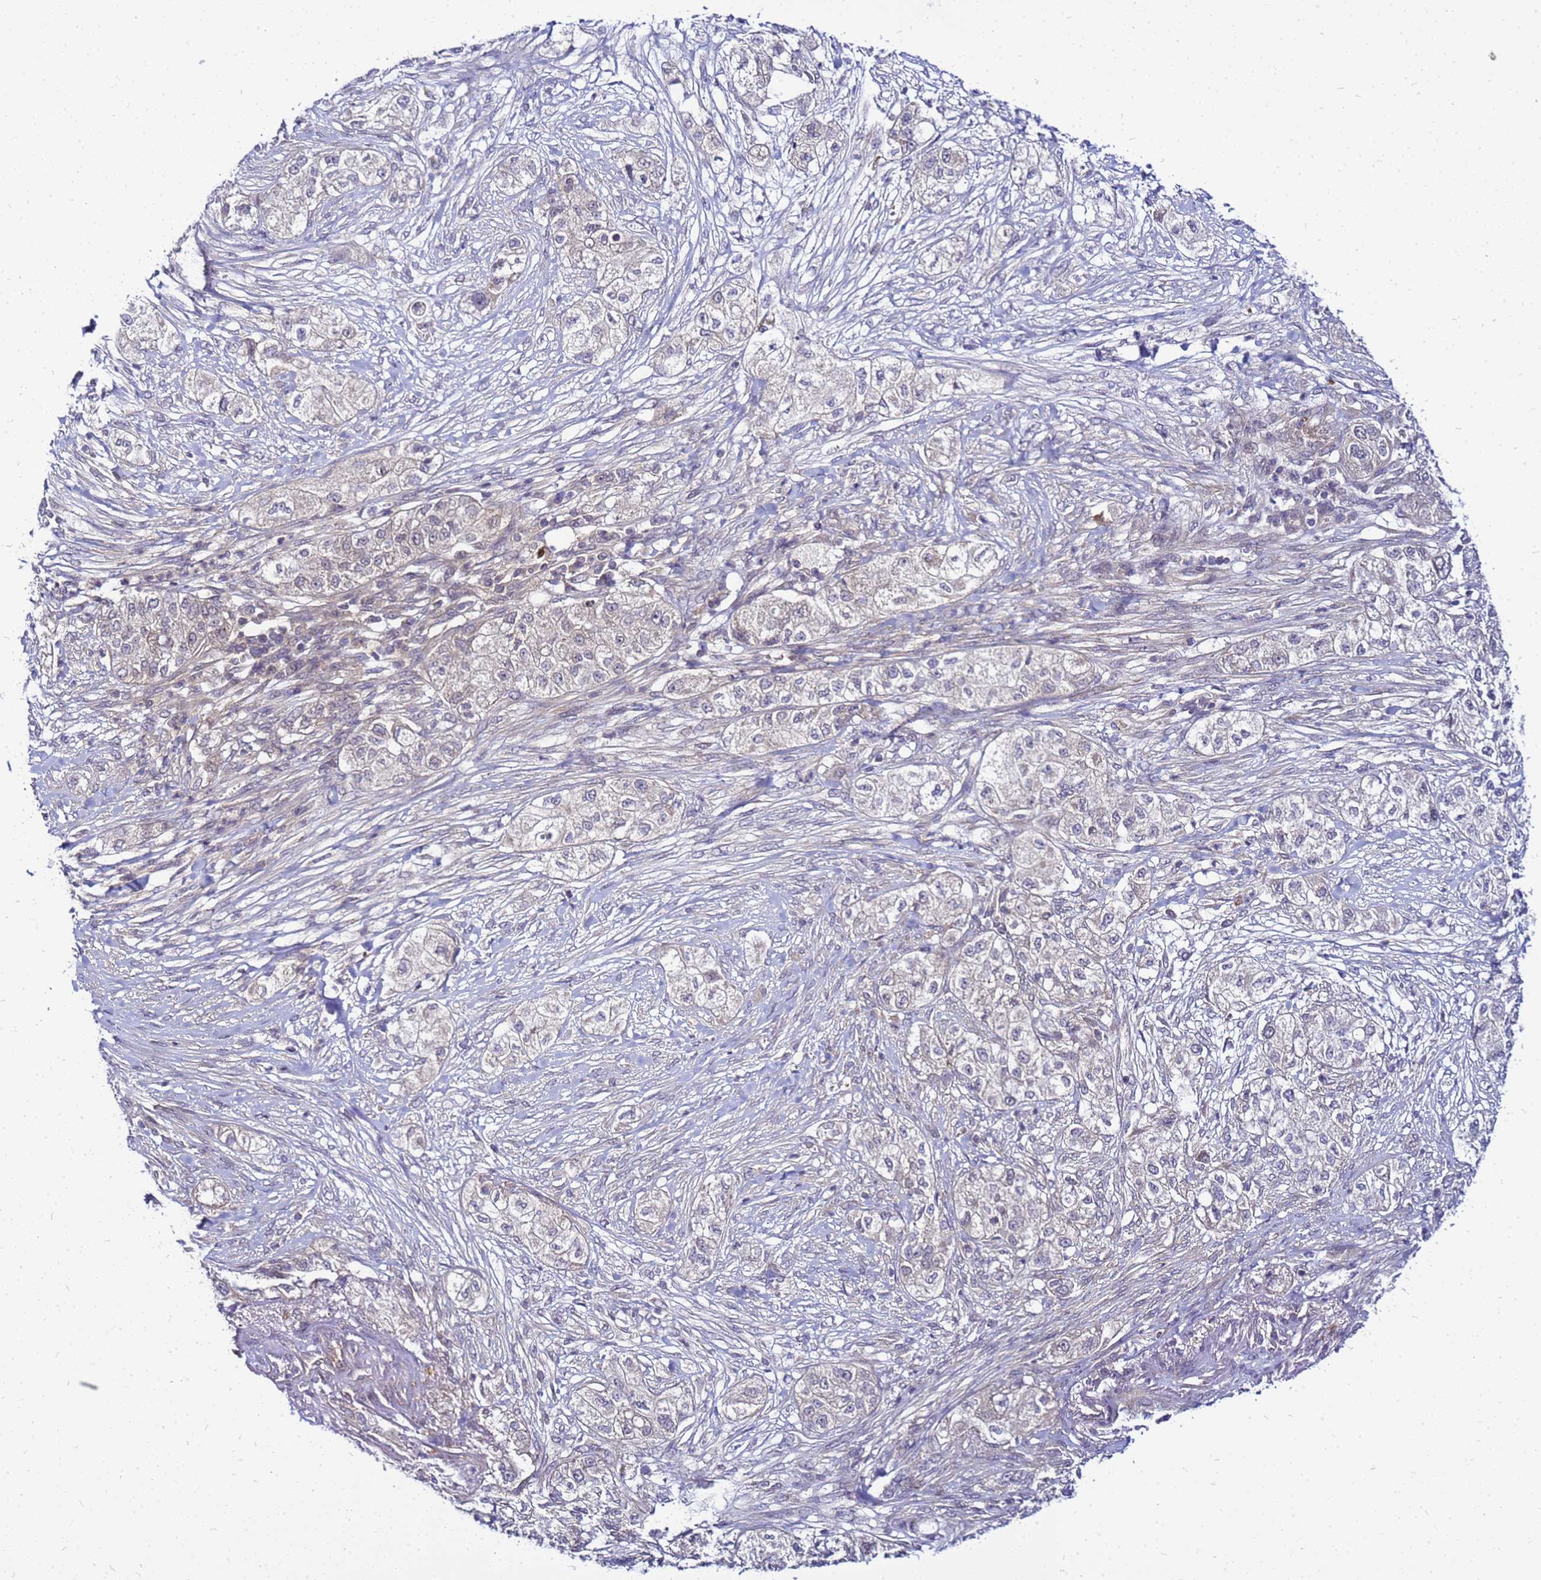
{"staining": {"intensity": "weak", "quantity": "<25%", "location": "cytoplasmic/membranous"}, "tissue": "pancreatic cancer", "cell_type": "Tumor cells", "image_type": "cancer", "snomed": [{"axis": "morphology", "description": "Adenocarcinoma, NOS"}, {"axis": "topography", "description": "Pancreas"}], "caption": "The micrograph demonstrates no significant staining in tumor cells of pancreatic cancer (adenocarcinoma).", "gene": "SAT1", "patient": {"sex": "female", "age": 78}}